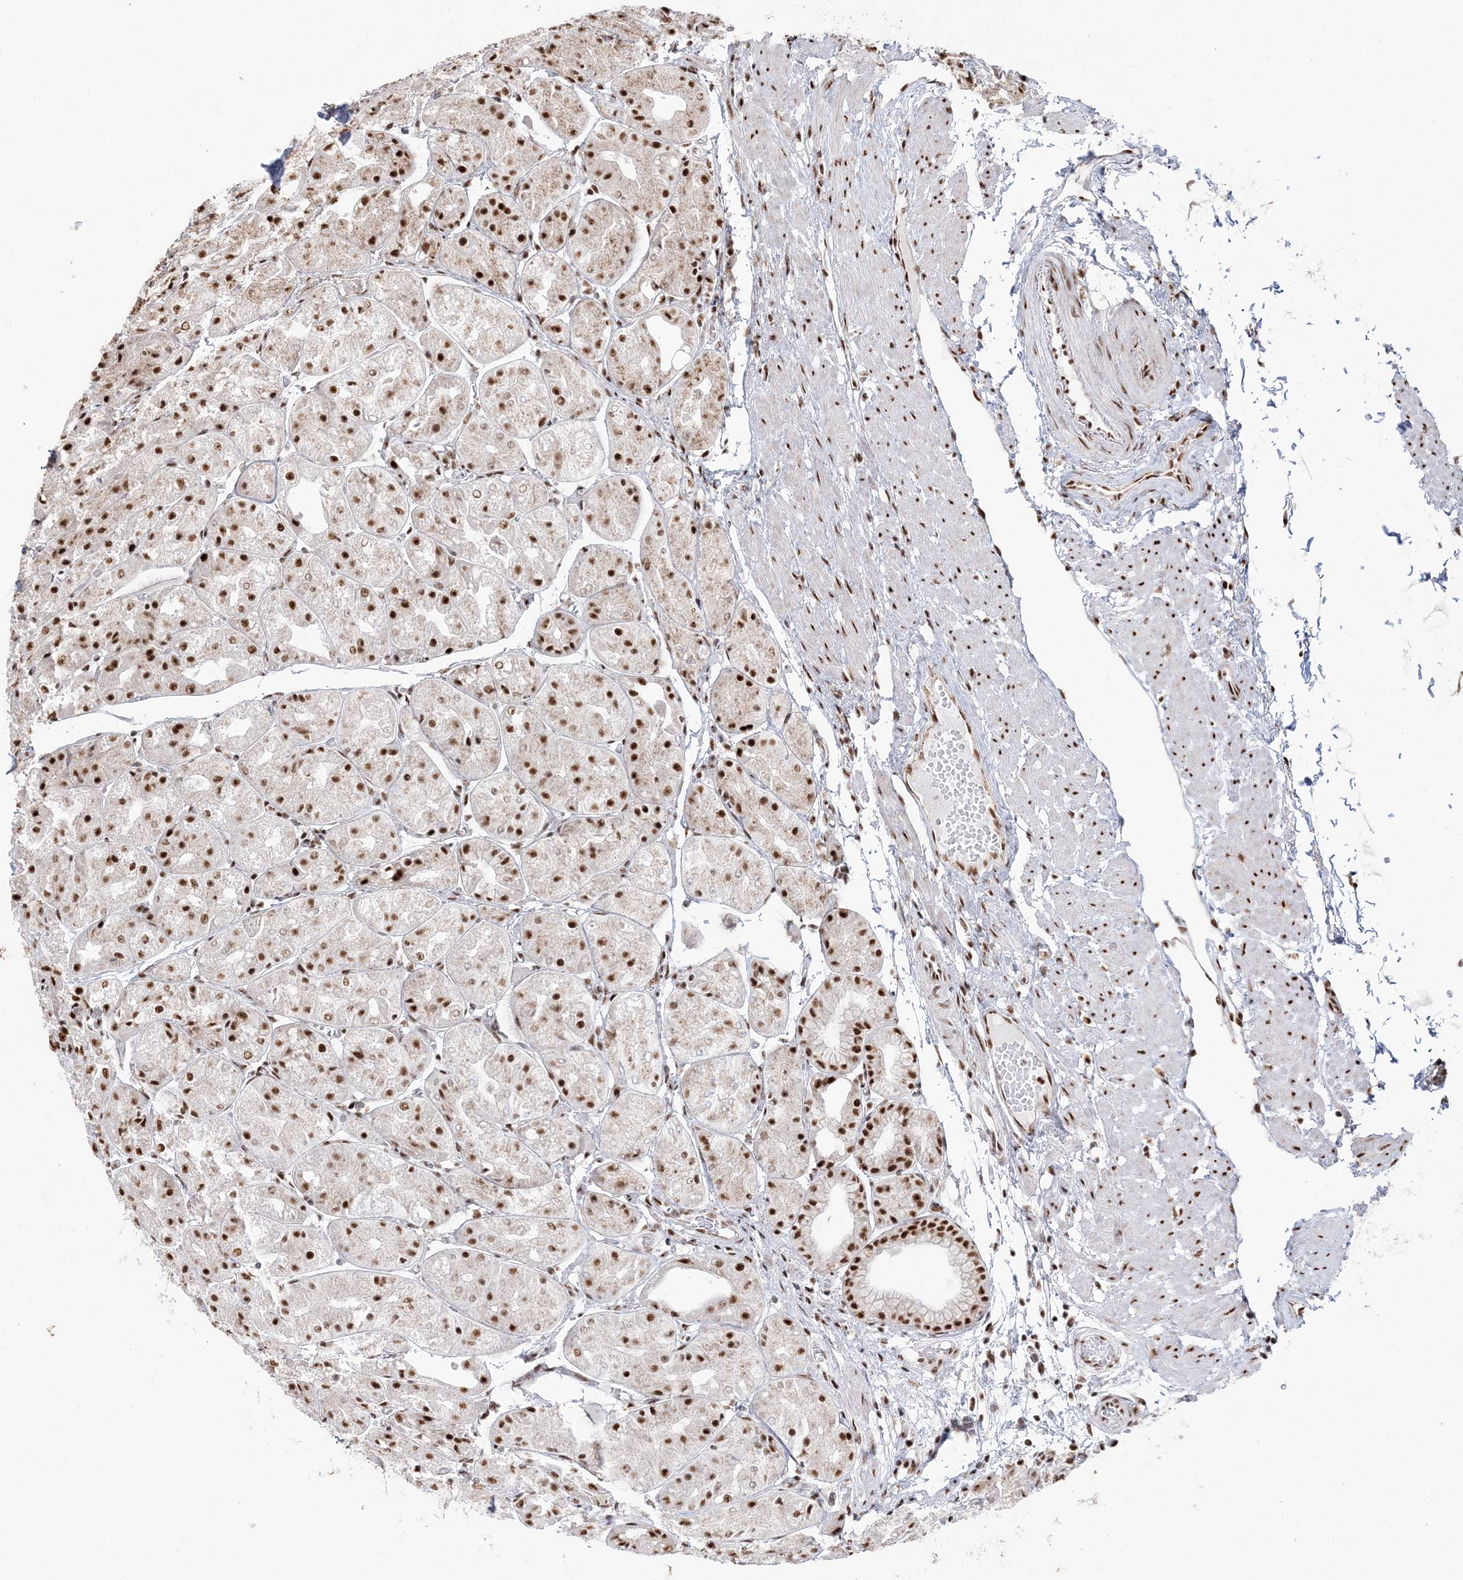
{"staining": {"intensity": "strong", "quantity": ">75%", "location": "nuclear"}, "tissue": "stomach", "cell_type": "Glandular cells", "image_type": "normal", "snomed": [{"axis": "morphology", "description": "Normal tissue, NOS"}, {"axis": "topography", "description": "Stomach, upper"}], "caption": "Stomach stained with a brown dye demonstrates strong nuclear positive positivity in approximately >75% of glandular cells.", "gene": "RBM17", "patient": {"sex": "male", "age": 72}}